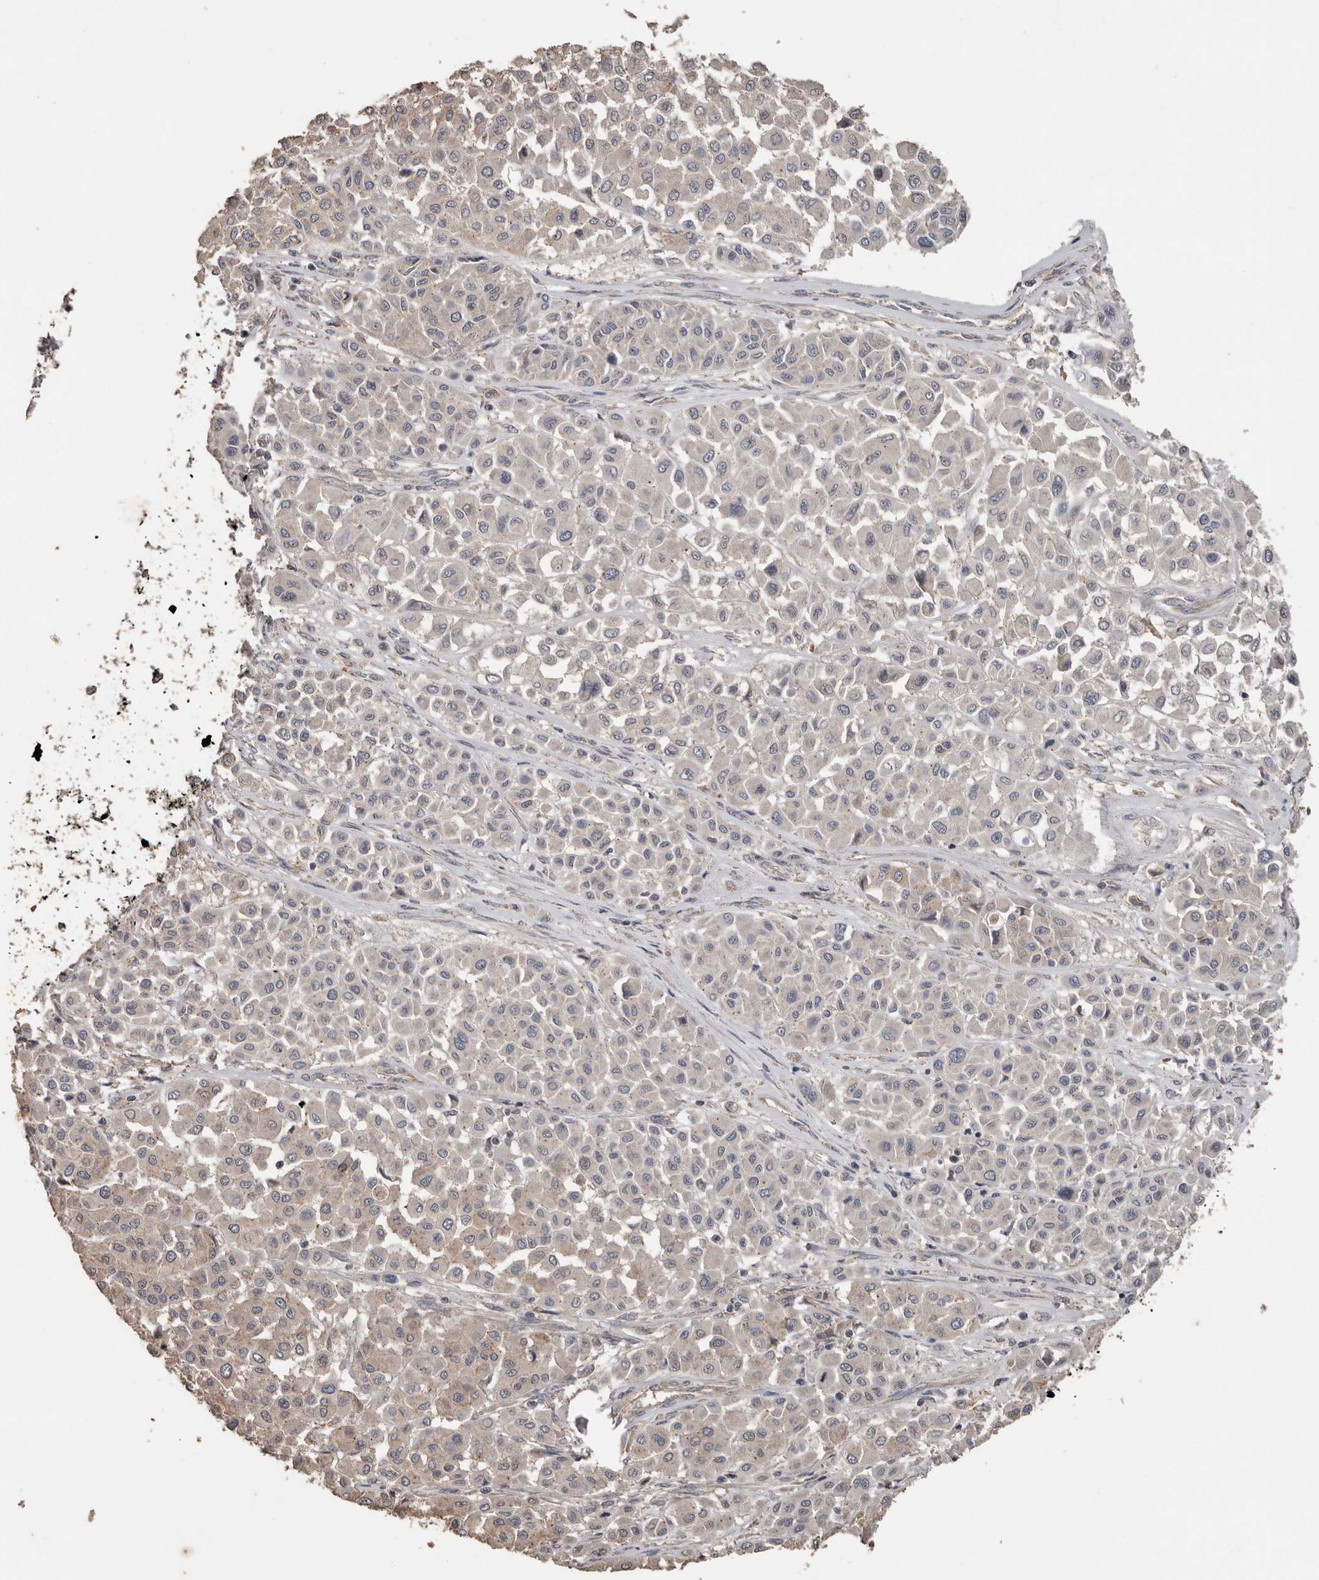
{"staining": {"intensity": "weak", "quantity": "<25%", "location": "cytoplasmic/membranous"}, "tissue": "melanoma", "cell_type": "Tumor cells", "image_type": "cancer", "snomed": [{"axis": "morphology", "description": "Malignant melanoma, Metastatic site"}, {"axis": "topography", "description": "Soft tissue"}], "caption": "IHC histopathology image of human melanoma stained for a protein (brown), which displays no staining in tumor cells.", "gene": "HYAL4", "patient": {"sex": "male", "age": 41}}